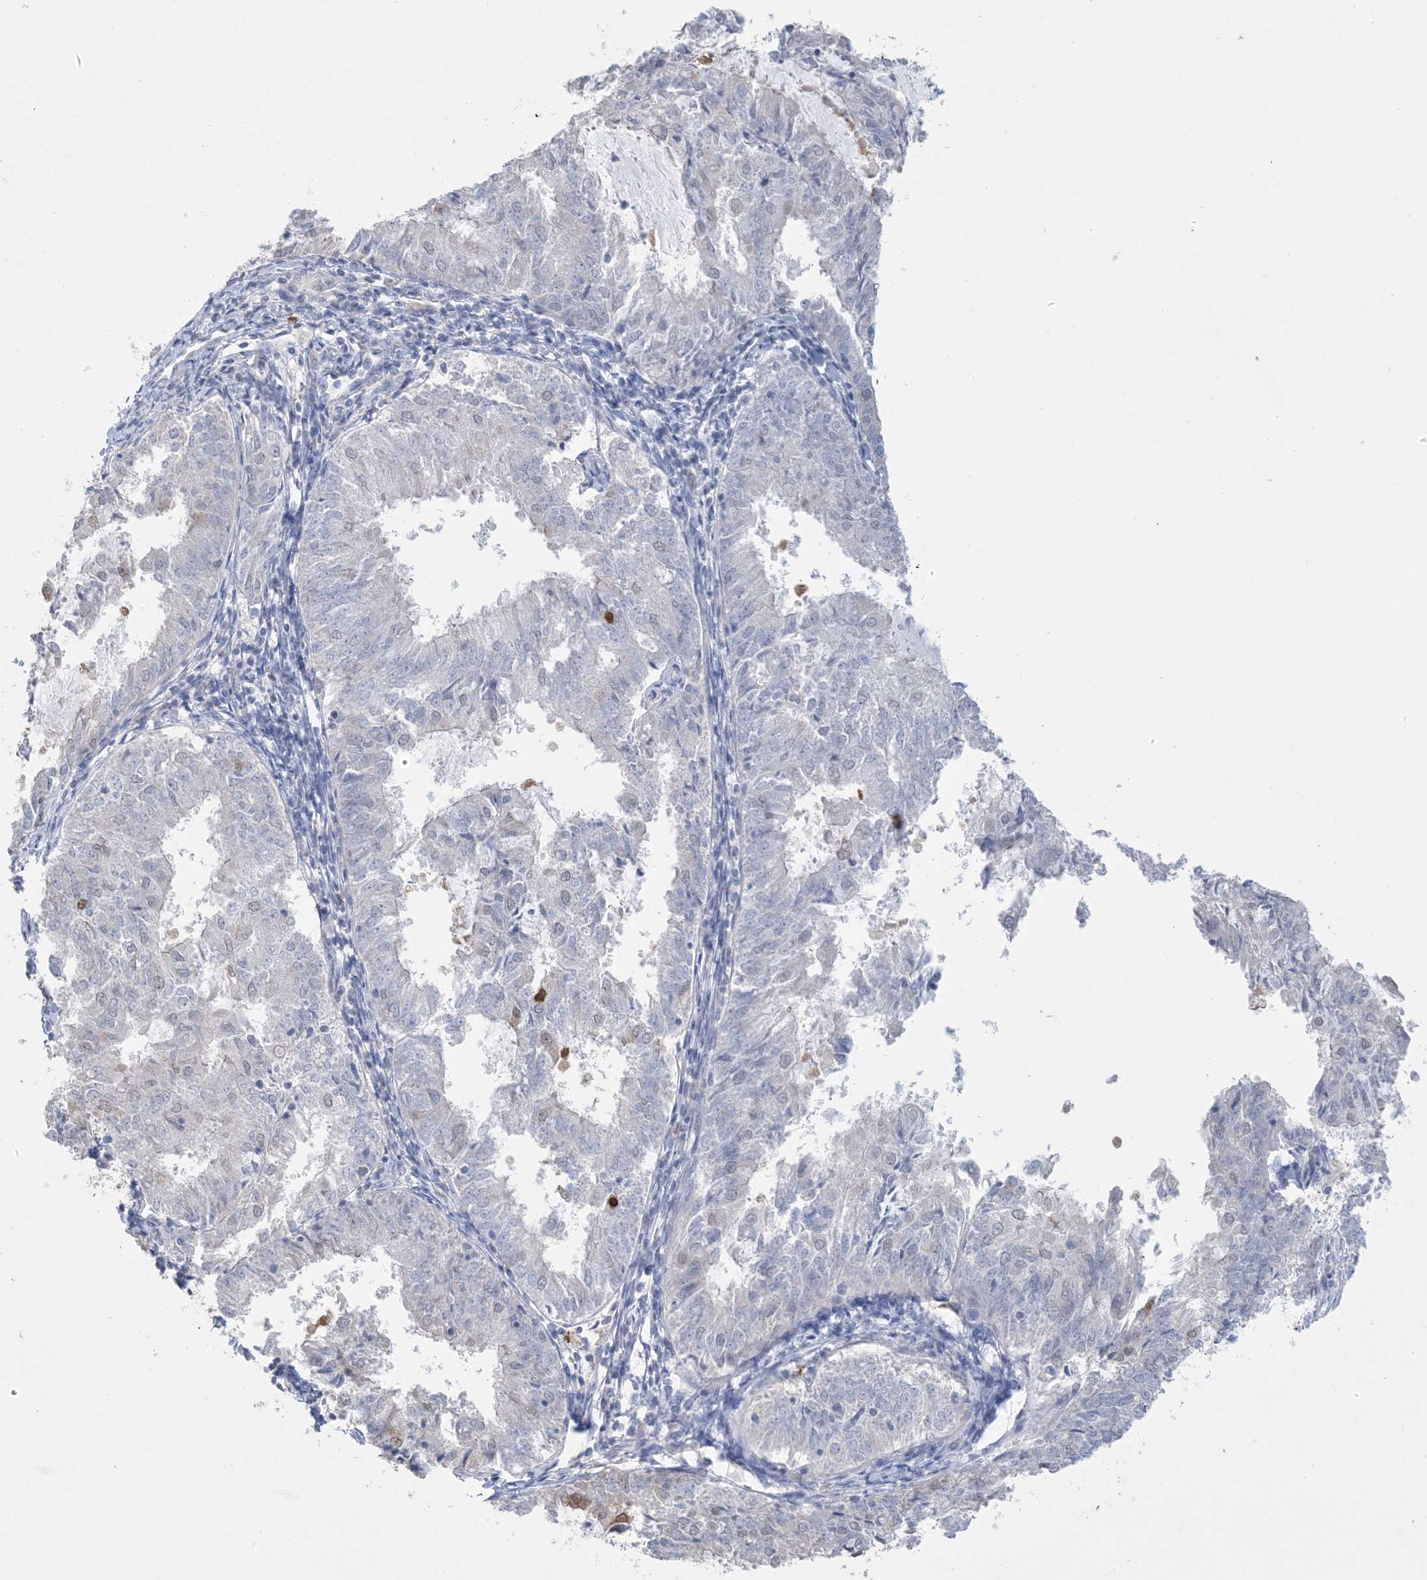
{"staining": {"intensity": "moderate", "quantity": "<25%", "location": "cytoplasmic/membranous,nuclear"}, "tissue": "endometrial cancer", "cell_type": "Tumor cells", "image_type": "cancer", "snomed": [{"axis": "morphology", "description": "Adenocarcinoma, NOS"}, {"axis": "topography", "description": "Endometrium"}], "caption": "Endometrial cancer (adenocarcinoma) stained with DAB immunohistochemistry (IHC) demonstrates low levels of moderate cytoplasmic/membranous and nuclear expression in about <25% of tumor cells. (DAB (3,3'-diaminobenzidine) IHC with brightfield microscopy, high magnification).", "gene": "HMGCS1", "patient": {"sex": "female", "age": 57}}